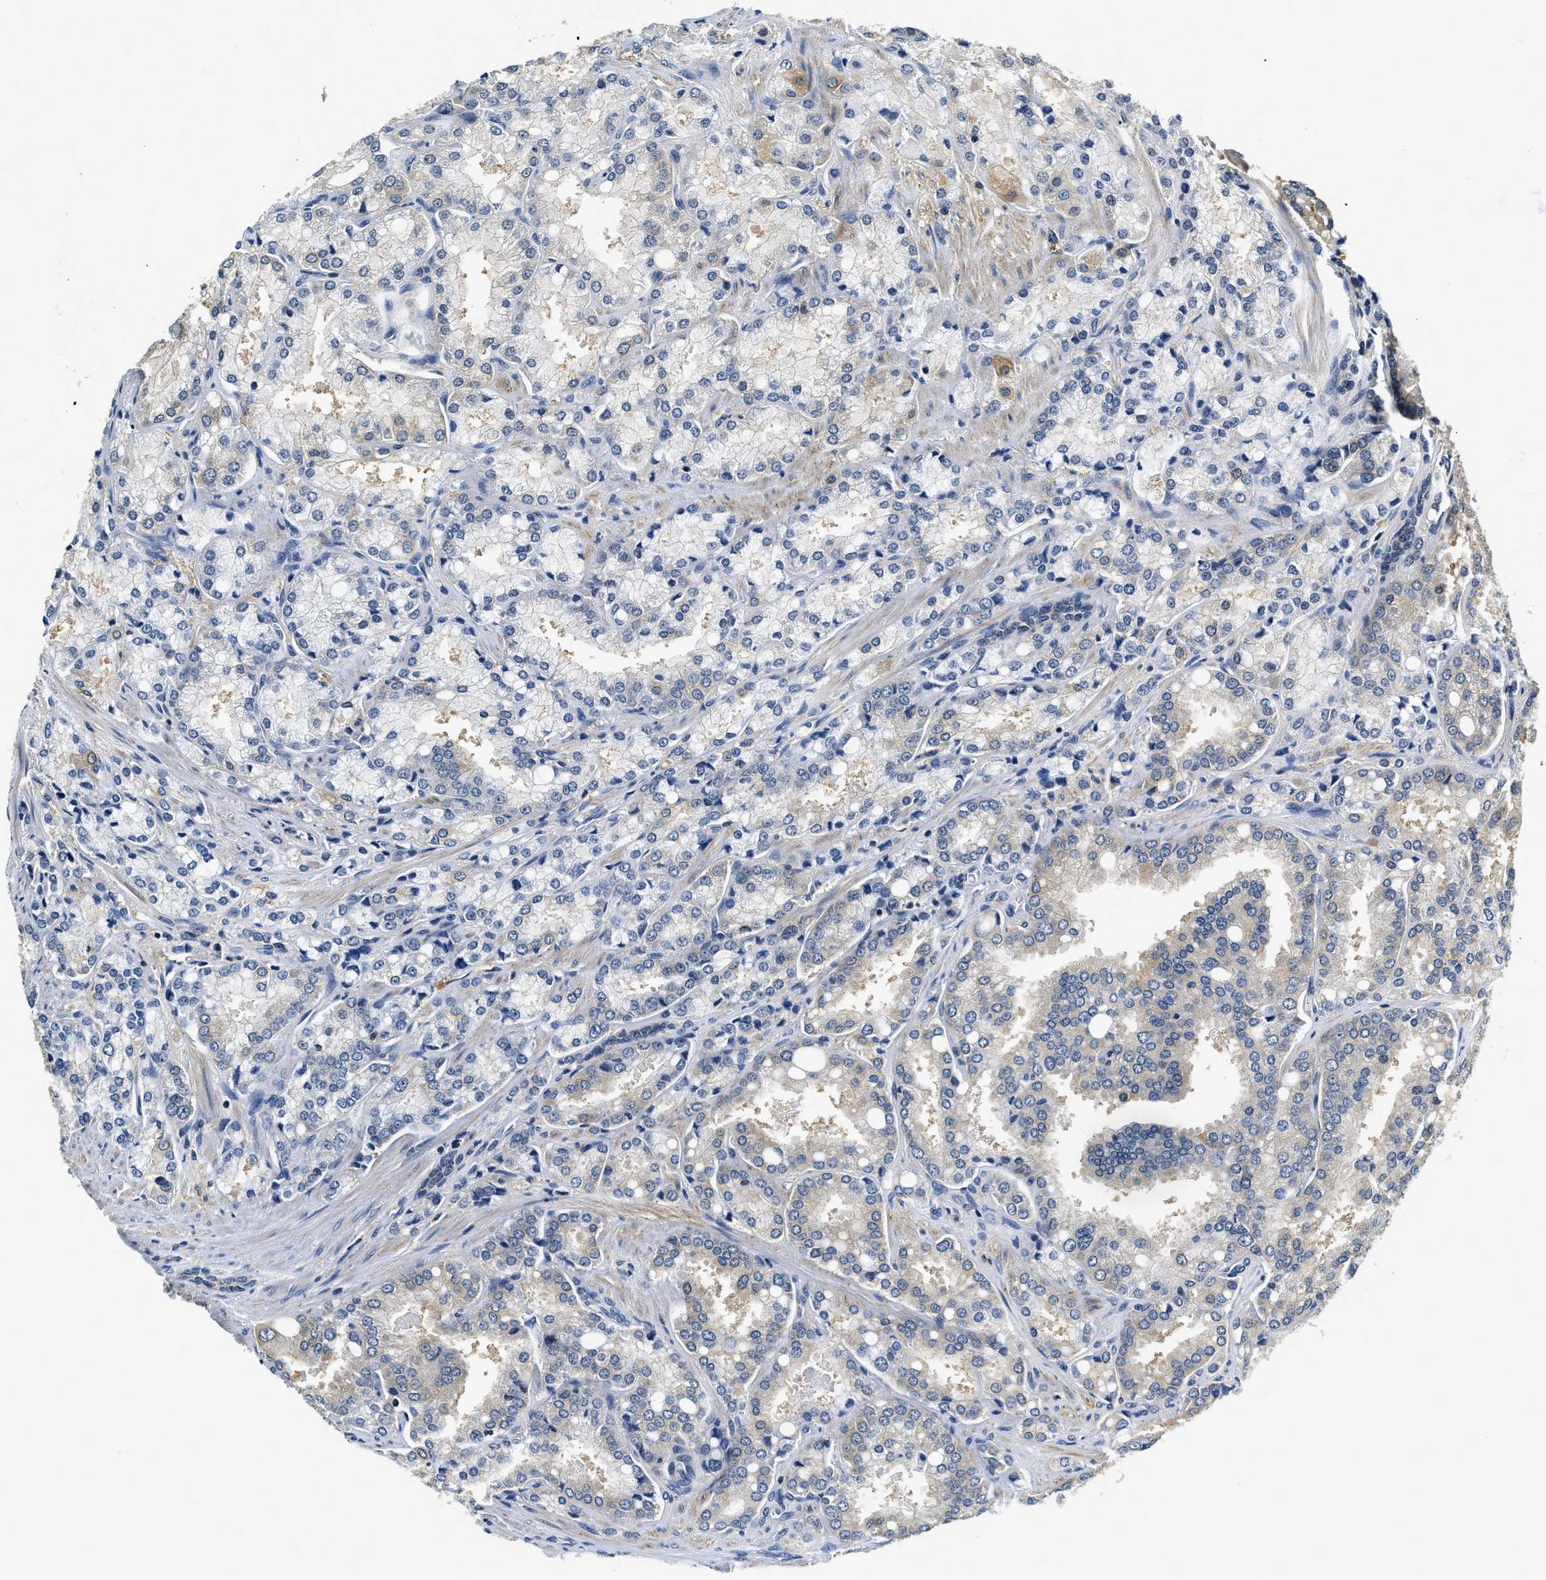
{"staining": {"intensity": "weak", "quantity": "<25%", "location": "cytoplasmic/membranous"}, "tissue": "prostate cancer", "cell_type": "Tumor cells", "image_type": "cancer", "snomed": [{"axis": "morphology", "description": "Adenocarcinoma, High grade"}, {"axis": "topography", "description": "Prostate"}], "caption": "DAB immunohistochemical staining of human prostate cancer (high-grade adenocarcinoma) displays no significant positivity in tumor cells.", "gene": "RESF1", "patient": {"sex": "male", "age": 50}}